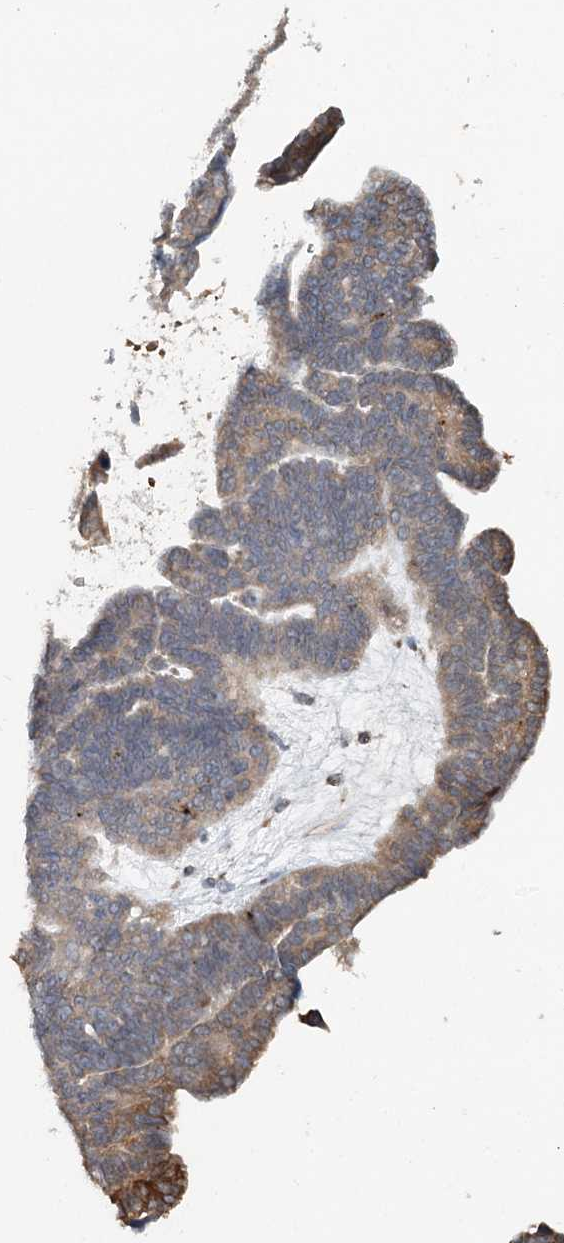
{"staining": {"intensity": "strong", "quantity": "<25%", "location": "cytoplasmic/membranous"}, "tissue": "ovarian cancer", "cell_type": "Tumor cells", "image_type": "cancer", "snomed": [{"axis": "morphology", "description": "Cystadenocarcinoma, serous, NOS"}, {"axis": "topography", "description": "Ovary"}], "caption": "The image reveals a brown stain indicating the presence of a protein in the cytoplasmic/membranous of tumor cells in ovarian serous cystadenocarcinoma.", "gene": "RNF111", "patient": {"sex": "female", "age": 79}}